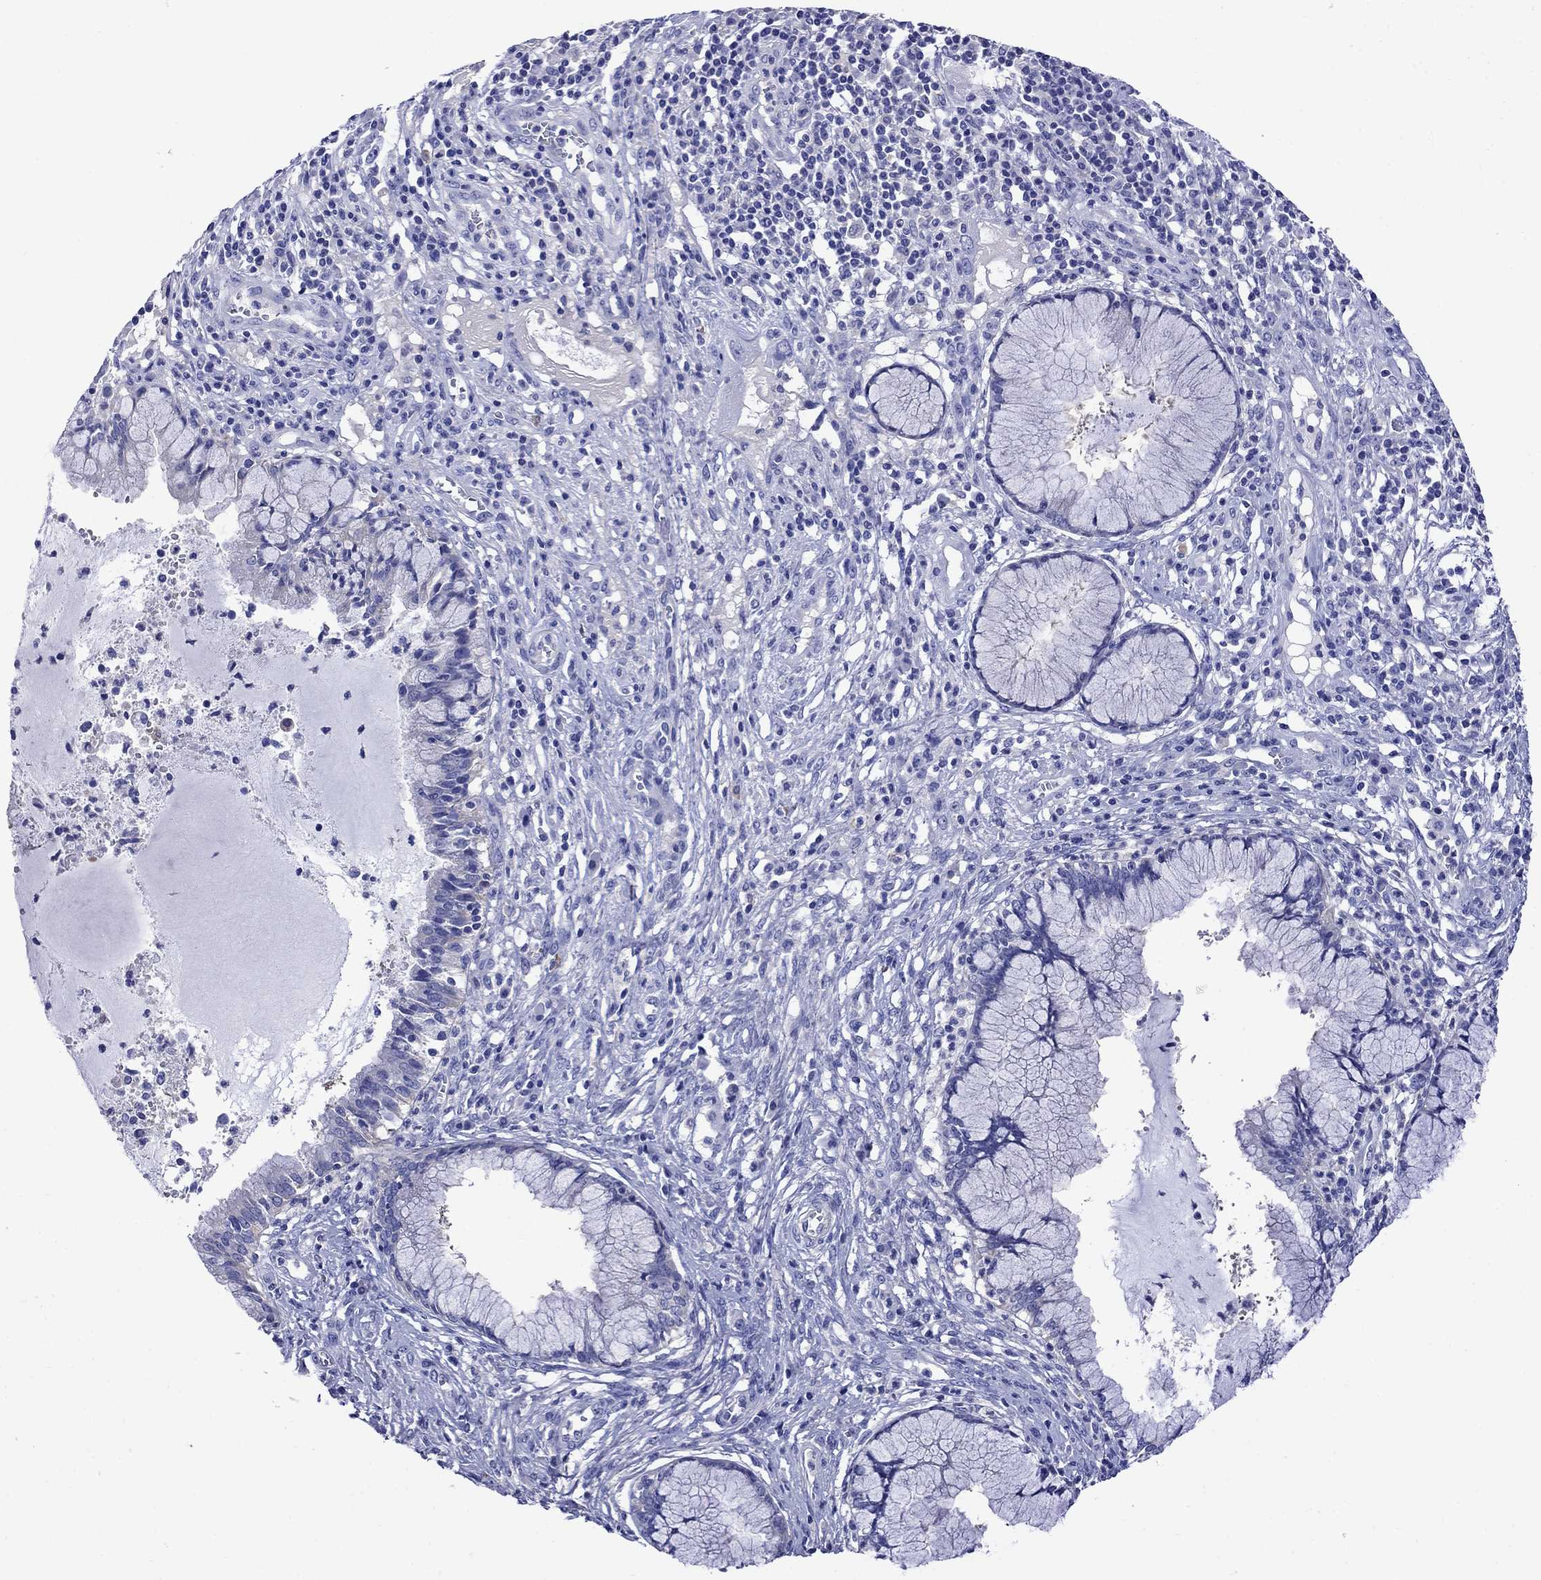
{"staining": {"intensity": "negative", "quantity": "none", "location": "none"}, "tissue": "cervical cancer", "cell_type": "Tumor cells", "image_type": "cancer", "snomed": [{"axis": "morphology", "description": "Squamous cell carcinoma, NOS"}, {"axis": "topography", "description": "Cervix"}], "caption": "A high-resolution micrograph shows immunohistochemistry staining of cervical cancer (squamous cell carcinoma), which reveals no significant positivity in tumor cells.", "gene": "SCG2", "patient": {"sex": "female", "age": 32}}